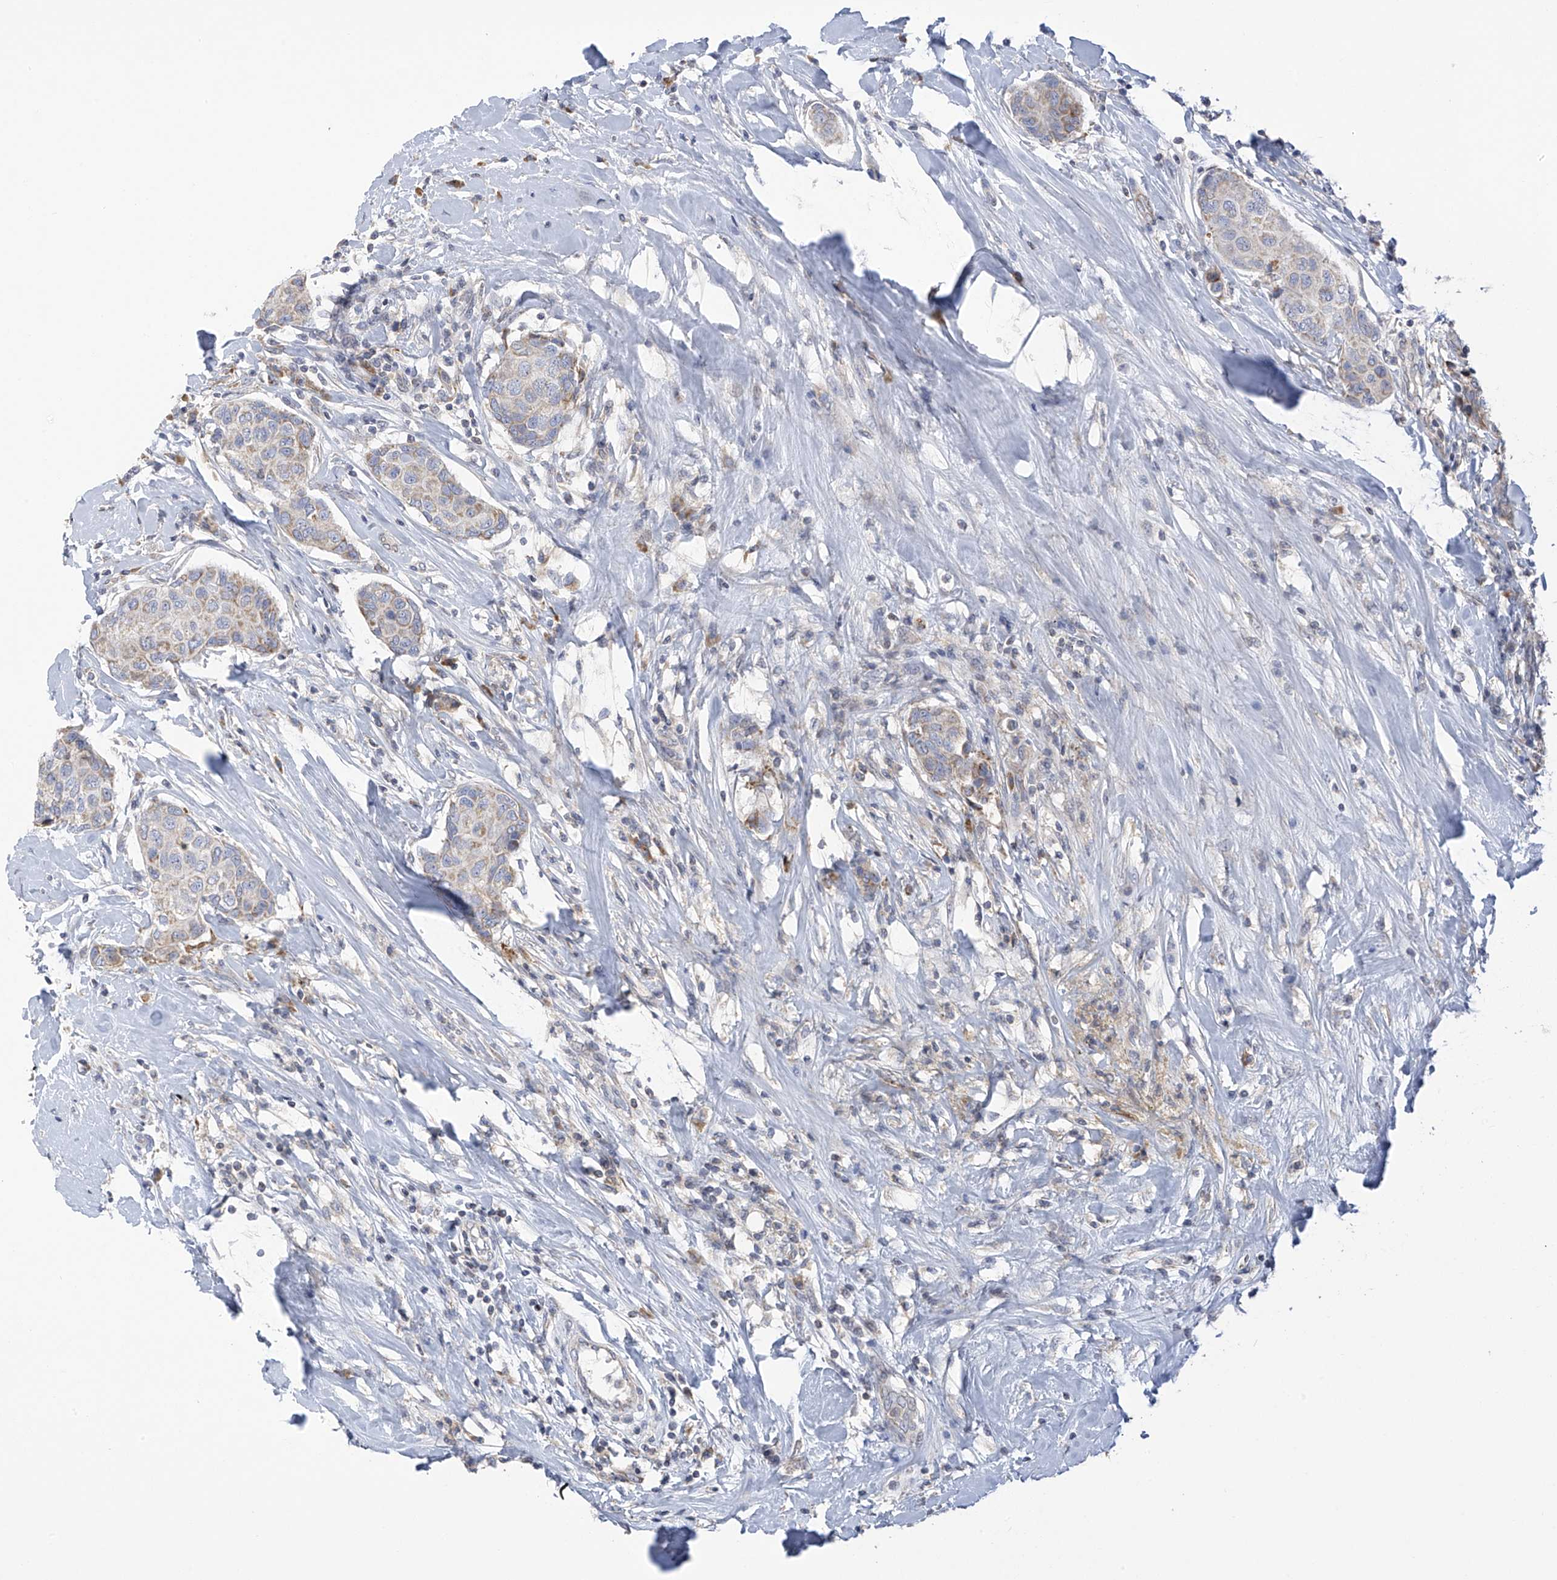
{"staining": {"intensity": "negative", "quantity": "none", "location": "none"}, "tissue": "breast cancer", "cell_type": "Tumor cells", "image_type": "cancer", "snomed": [{"axis": "morphology", "description": "Duct carcinoma"}, {"axis": "topography", "description": "Breast"}], "caption": "IHC image of breast cancer (intraductal carcinoma) stained for a protein (brown), which reveals no positivity in tumor cells. (IHC, brightfield microscopy, high magnification).", "gene": "SLCO4A1", "patient": {"sex": "female", "age": 80}}